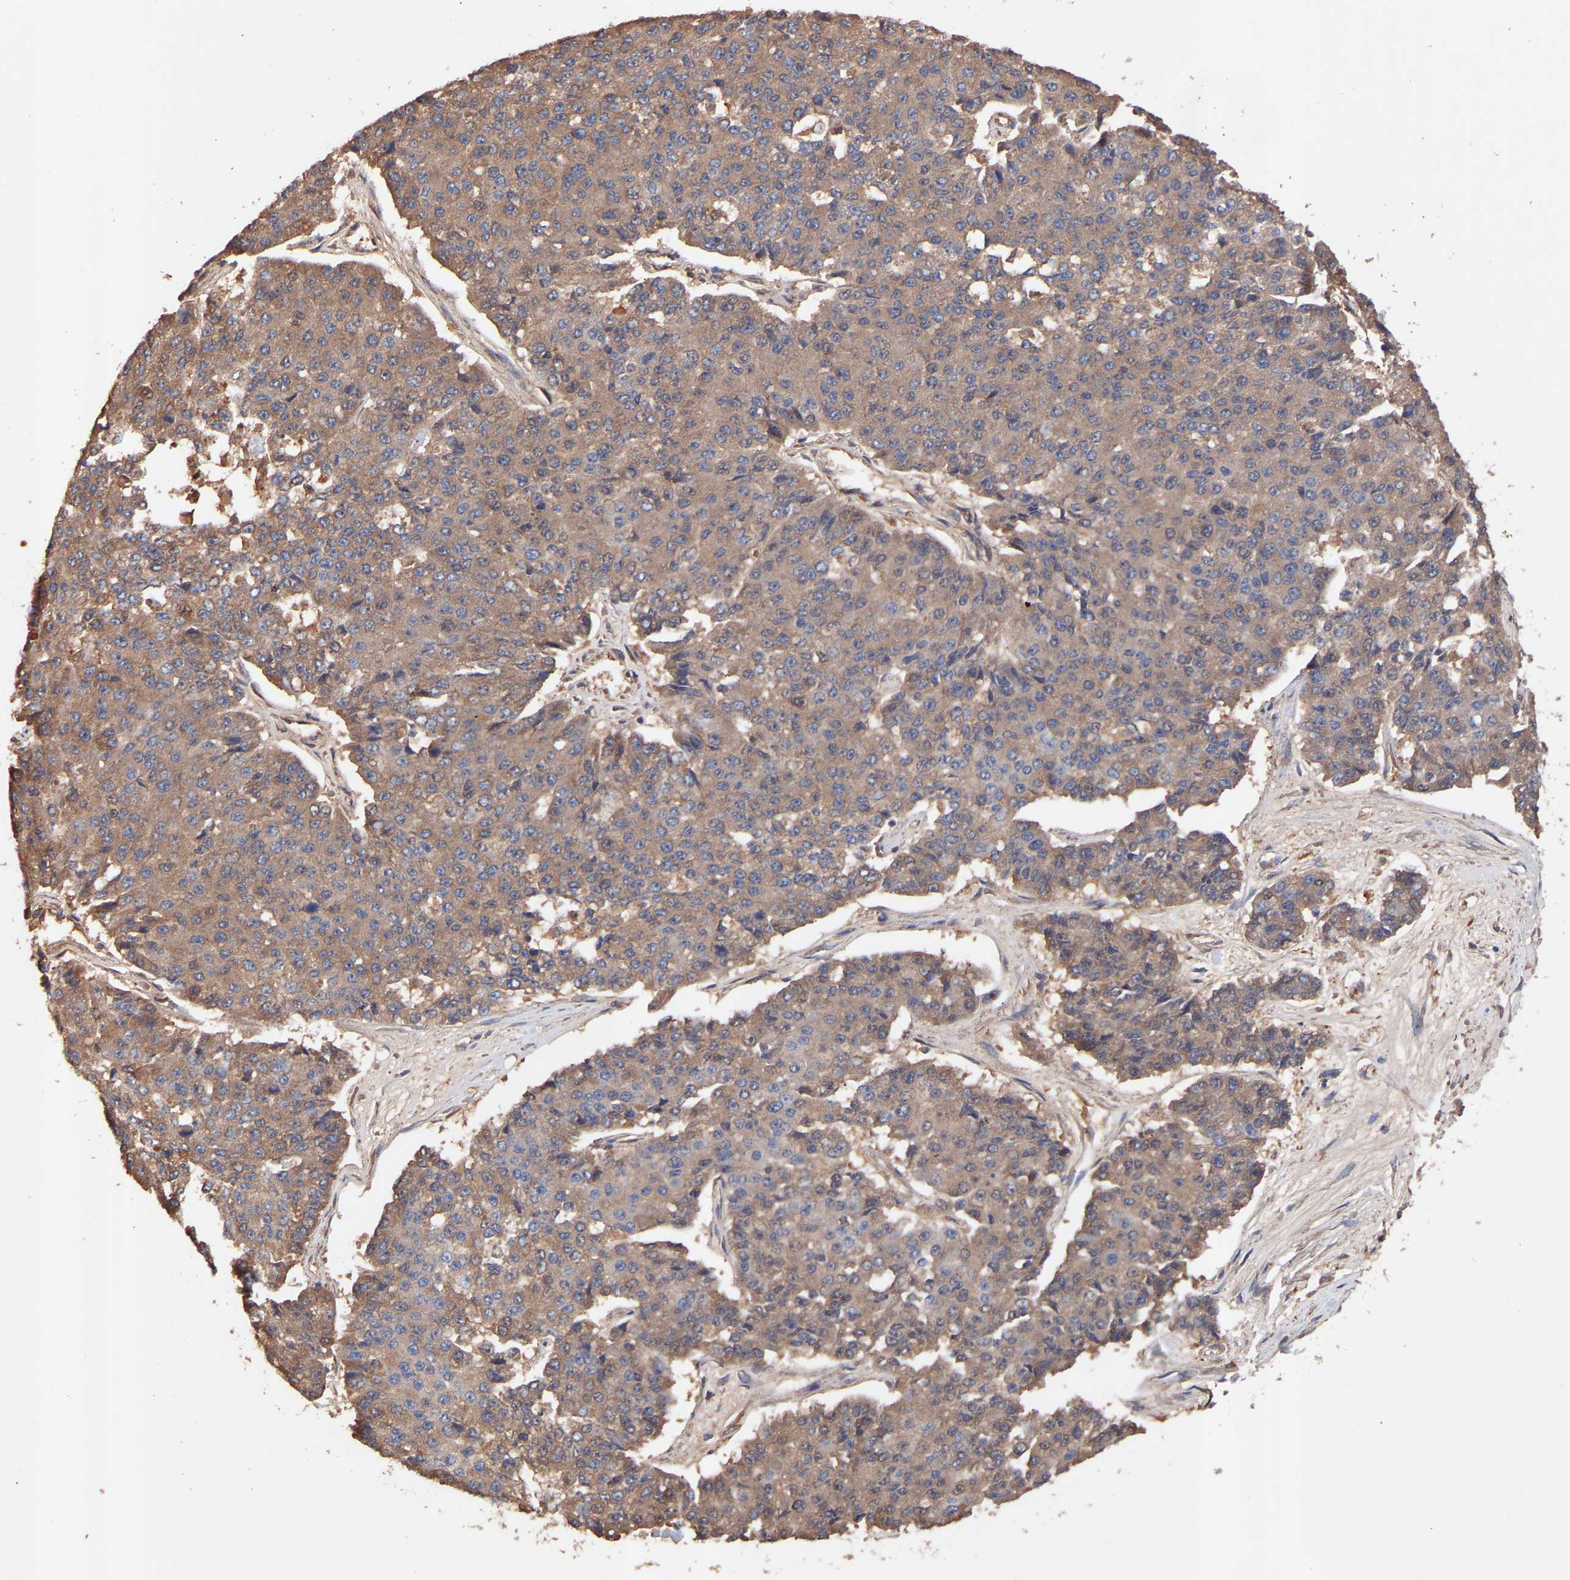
{"staining": {"intensity": "moderate", "quantity": ">75%", "location": "cytoplasmic/membranous"}, "tissue": "pancreatic cancer", "cell_type": "Tumor cells", "image_type": "cancer", "snomed": [{"axis": "morphology", "description": "Adenocarcinoma, NOS"}, {"axis": "topography", "description": "Pancreas"}], "caption": "Adenocarcinoma (pancreatic) stained for a protein demonstrates moderate cytoplasmic/membranous positivity in tumor cells. (DAB = brown stain, brightfield microscopy at high magnification).", "gene": "TMEM268", "patient": {"sex": "male", "age": 50}}